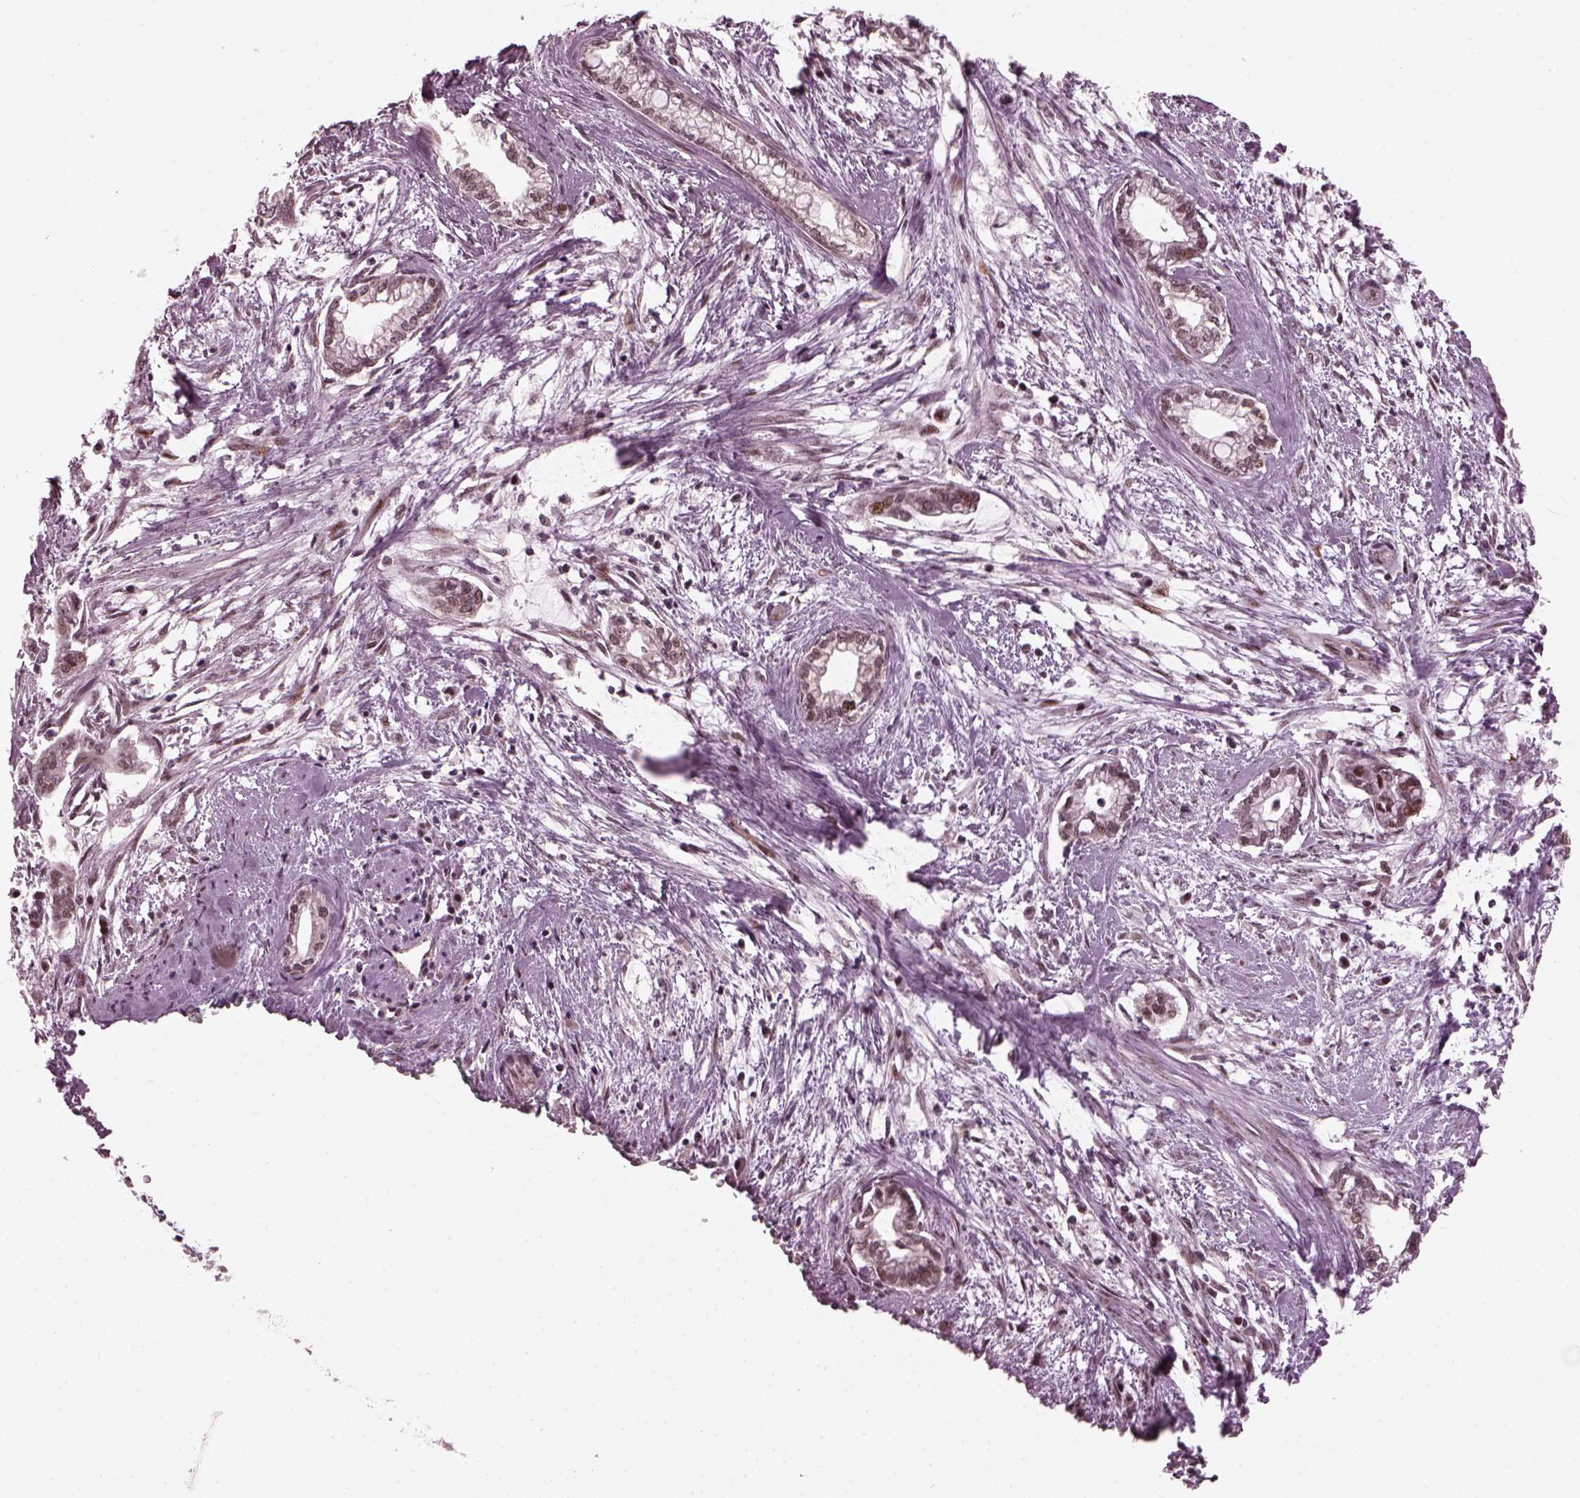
{"staining": {"intensity": "weak", "quantity": "25%-75%", "location": "nuclear"}, "tissue": "cervical cancer", "cell_type": "Tumor cells", "image_type": "cancer", "snomed": [{"axis": "morphology", "description": "Adenocarcinoma, NOS"}, {"axis": "topography", "description": "Cervix"}], "caption": "Cervical cancer tissue shows weak nuclear positivity in approximately 25%-75% of tumor cells", "gene": "TRIB3", "patient": {"sex": "female", "age": 62}}